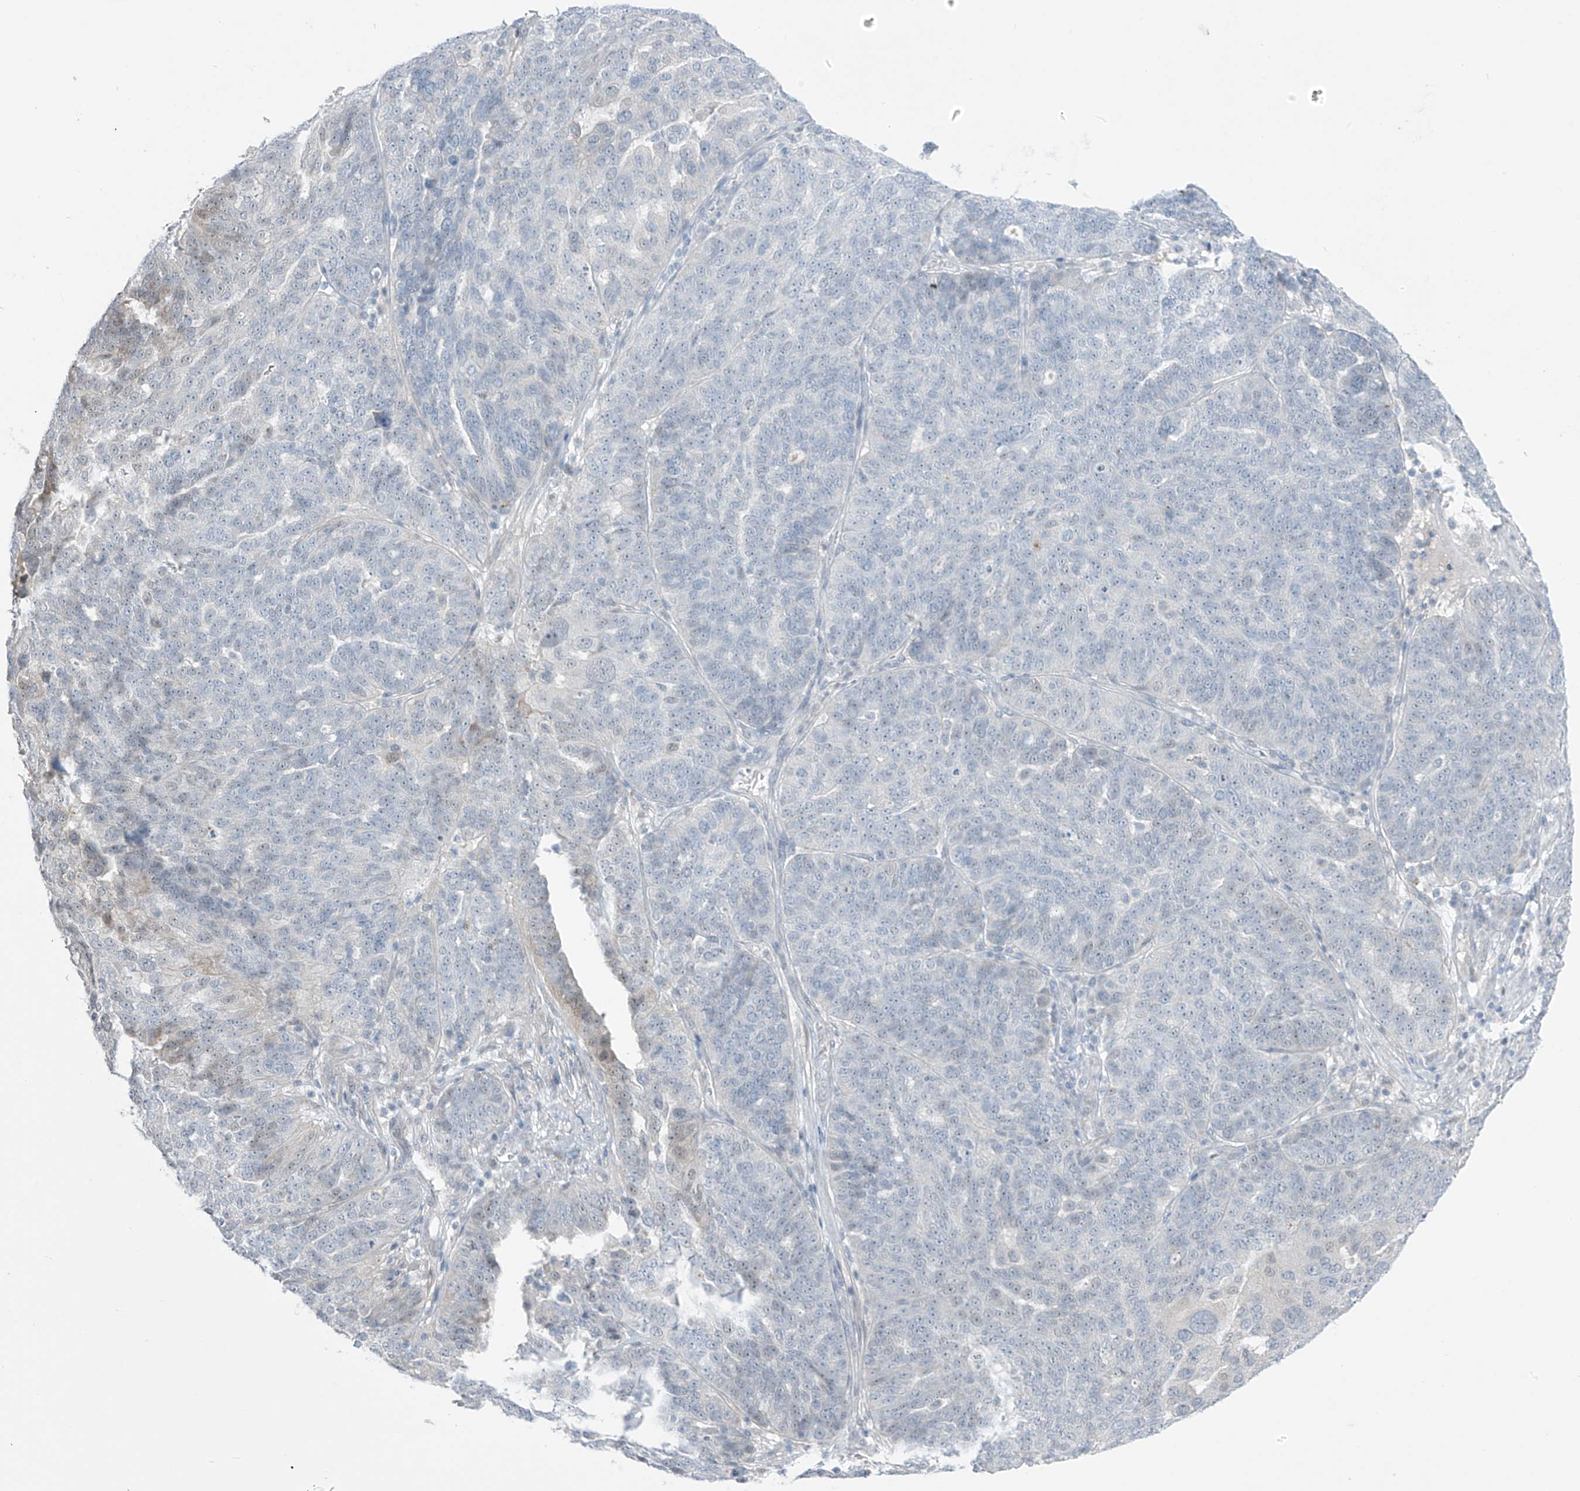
{"staining": {"intensity": "negative", "quantity": "none", "location": "none"}, "tissue": "ovarian cancer", "cell_type": "Tumor cells", "image_type": "cancer", "snomed": [{"axis": "morphology", "description": "Cystadenocarcinoma, serous, NOS"}, {"axis": "topography", "description": "Ovary"}], "caption": "High magnification brightfield microscopy of serous cystadenocarcinoma (ovarian) stained with DAB (3,3'-diaminobenzidine) (brown) and counterstained with hematoxylin (blue): tumor cells show no significant staining.", "gene": "ASPRV1", "patient": {"sex": "female", "age": 59}}